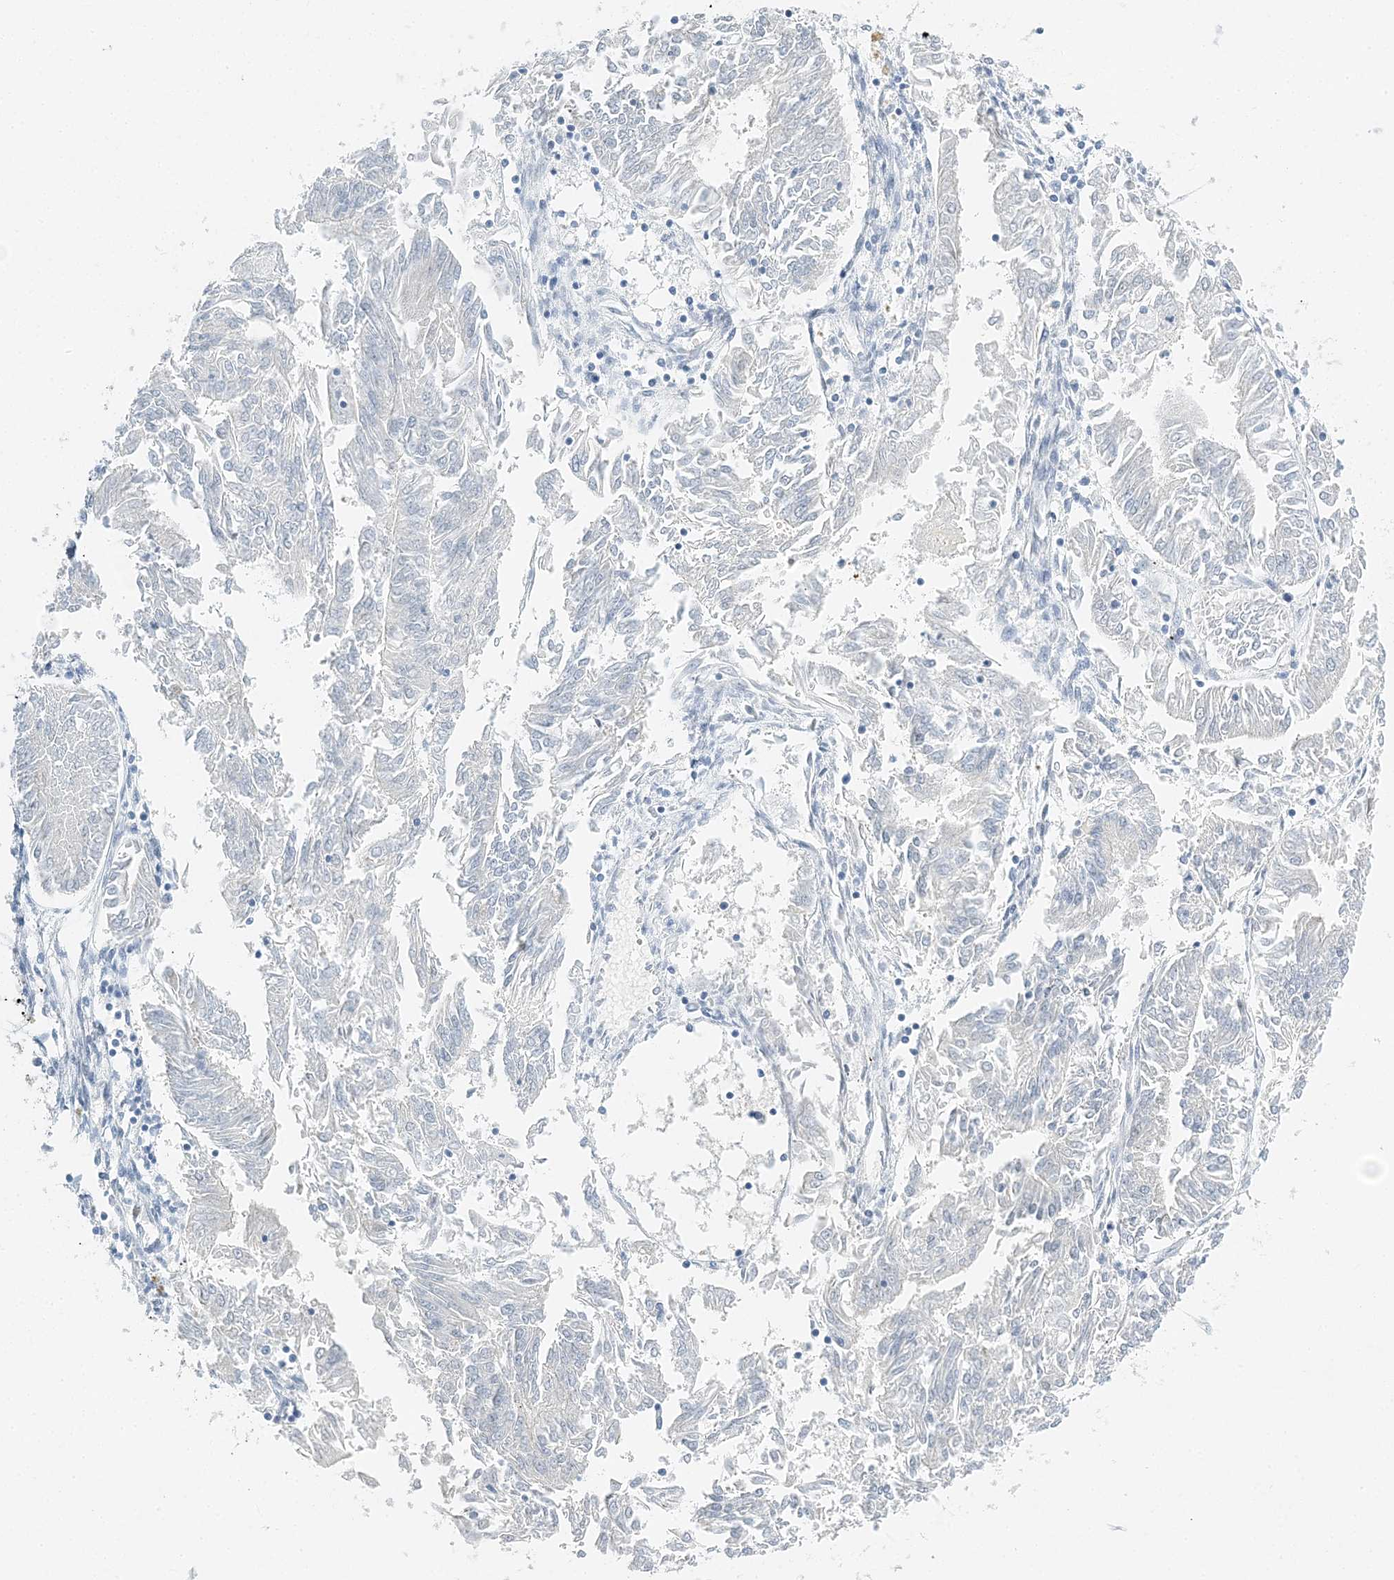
{"staining": {"intensity": "negative", "quantity": "none", "location": "none"}, "tissue": "endometrial cancer", "cell_type": "Tumor cells", "image_type": "cancer", "snomed": [{"axis": "morphology", "description": "Adenocarcinoma, NOS"}, {"axis": "topography", "description": "Endometrium"}], "caption": "High magnification brightfield microscopy of endometrial adenocarcinoma stained with DAB (3,3'-diaminobenzidine) (brown) and counterstained with hematoxylin (blue): tumor cells show no significant expression.", "gene": "VILL", "patient": {"sex": "female", "age": 58}}